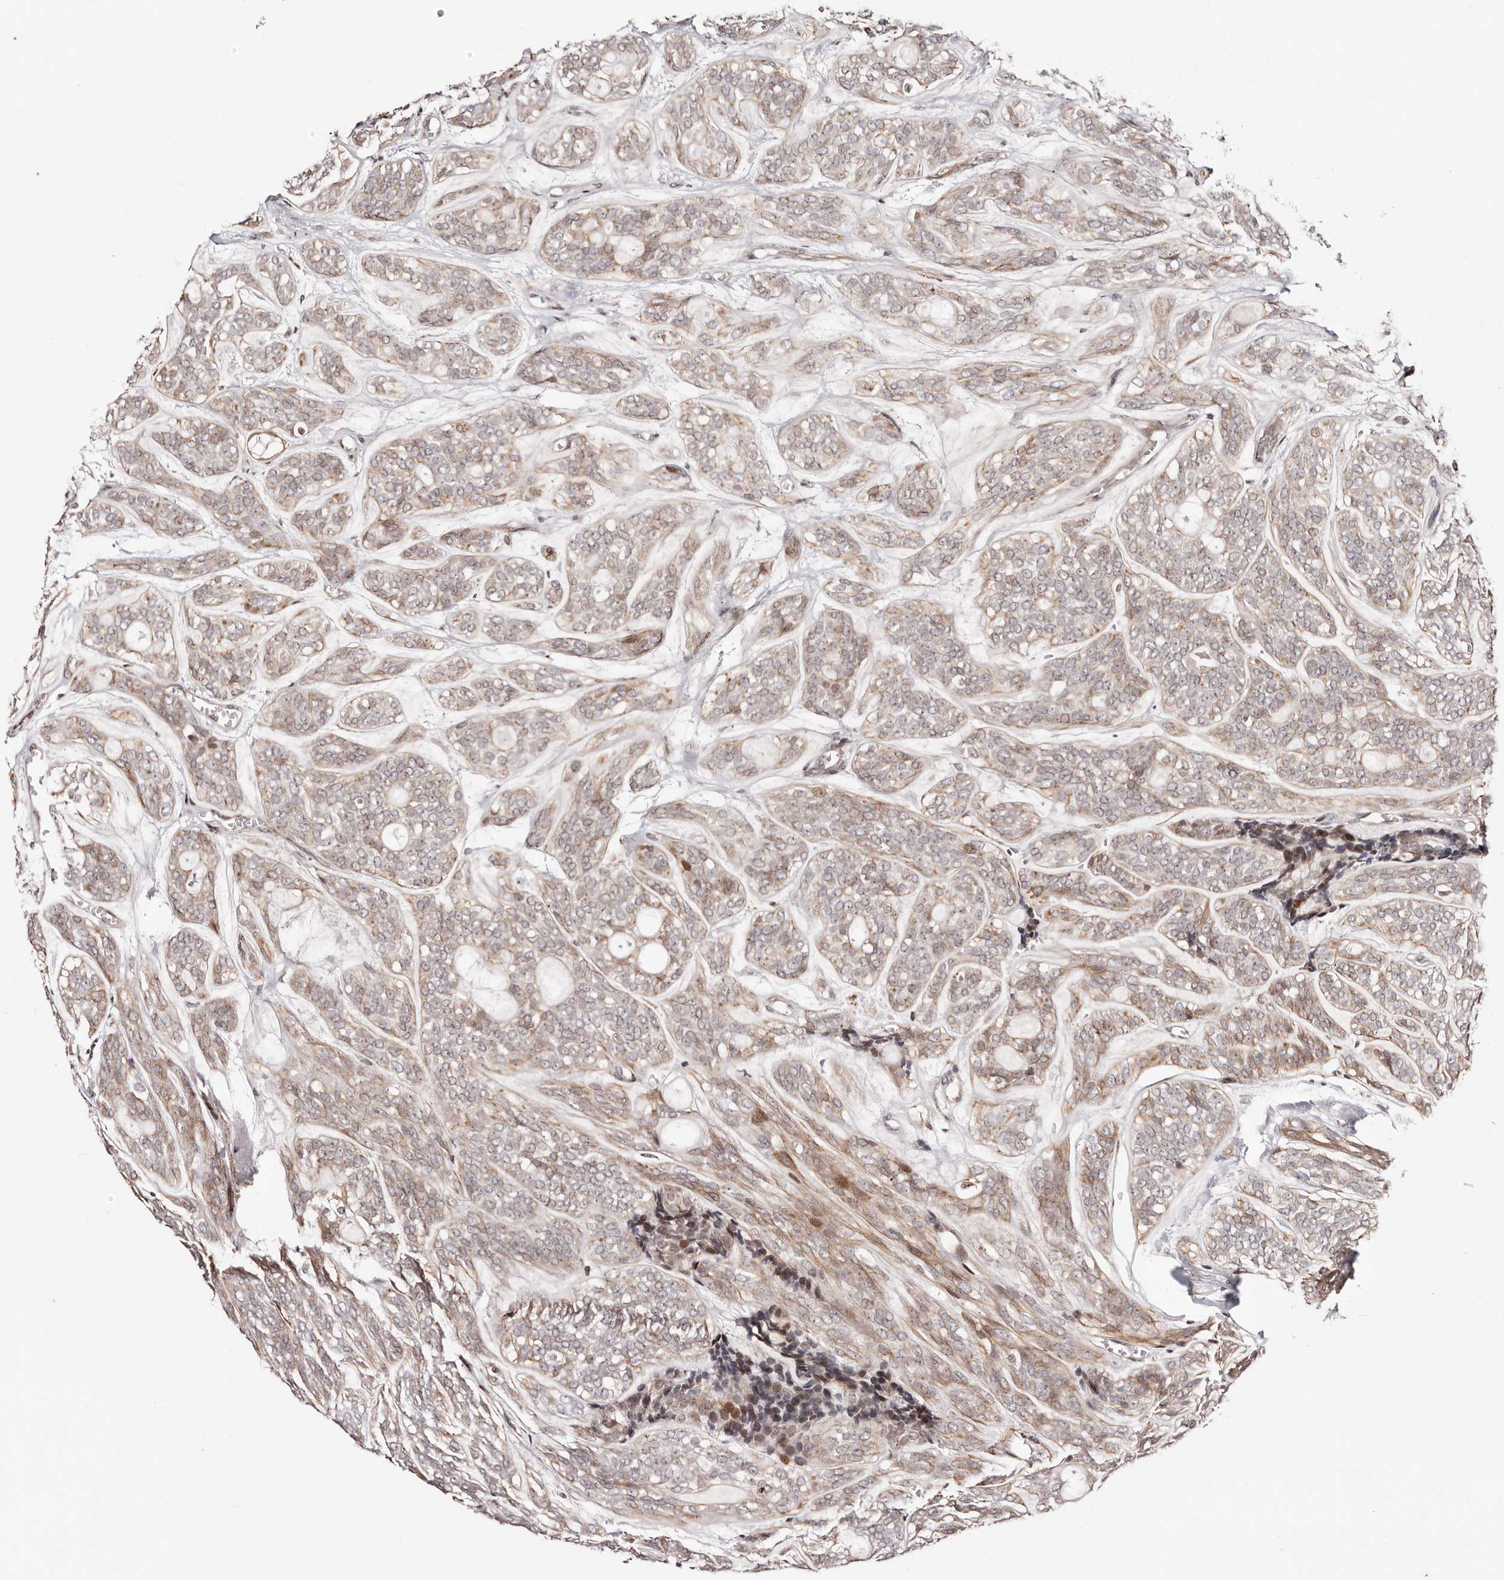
{"staining": {"intensity": "moderate", "quantity": "25%-75%", "location": "cytoplasmic/membranous"}, "tissue": "head and neck cancer", "cell_type": "Tumor cells", "image_type": "cancer", "snomed": [{"axis": "morphology", "description": "Adenocarcinoma, NOS"}, {"axis": "topography", "description": "Head-Neck"}], "caption": "Immunohistochemistry histopathology image of head and neck cancer (adenocarcinoma) stained for a protein (brown), which exhibits medium levels of moderate cytoplasmic/membranous positivity in approximately 25%-75% of tumor cells.", "gene": "HIVEP3", "patient": {"sex": "male", "age": 66}}